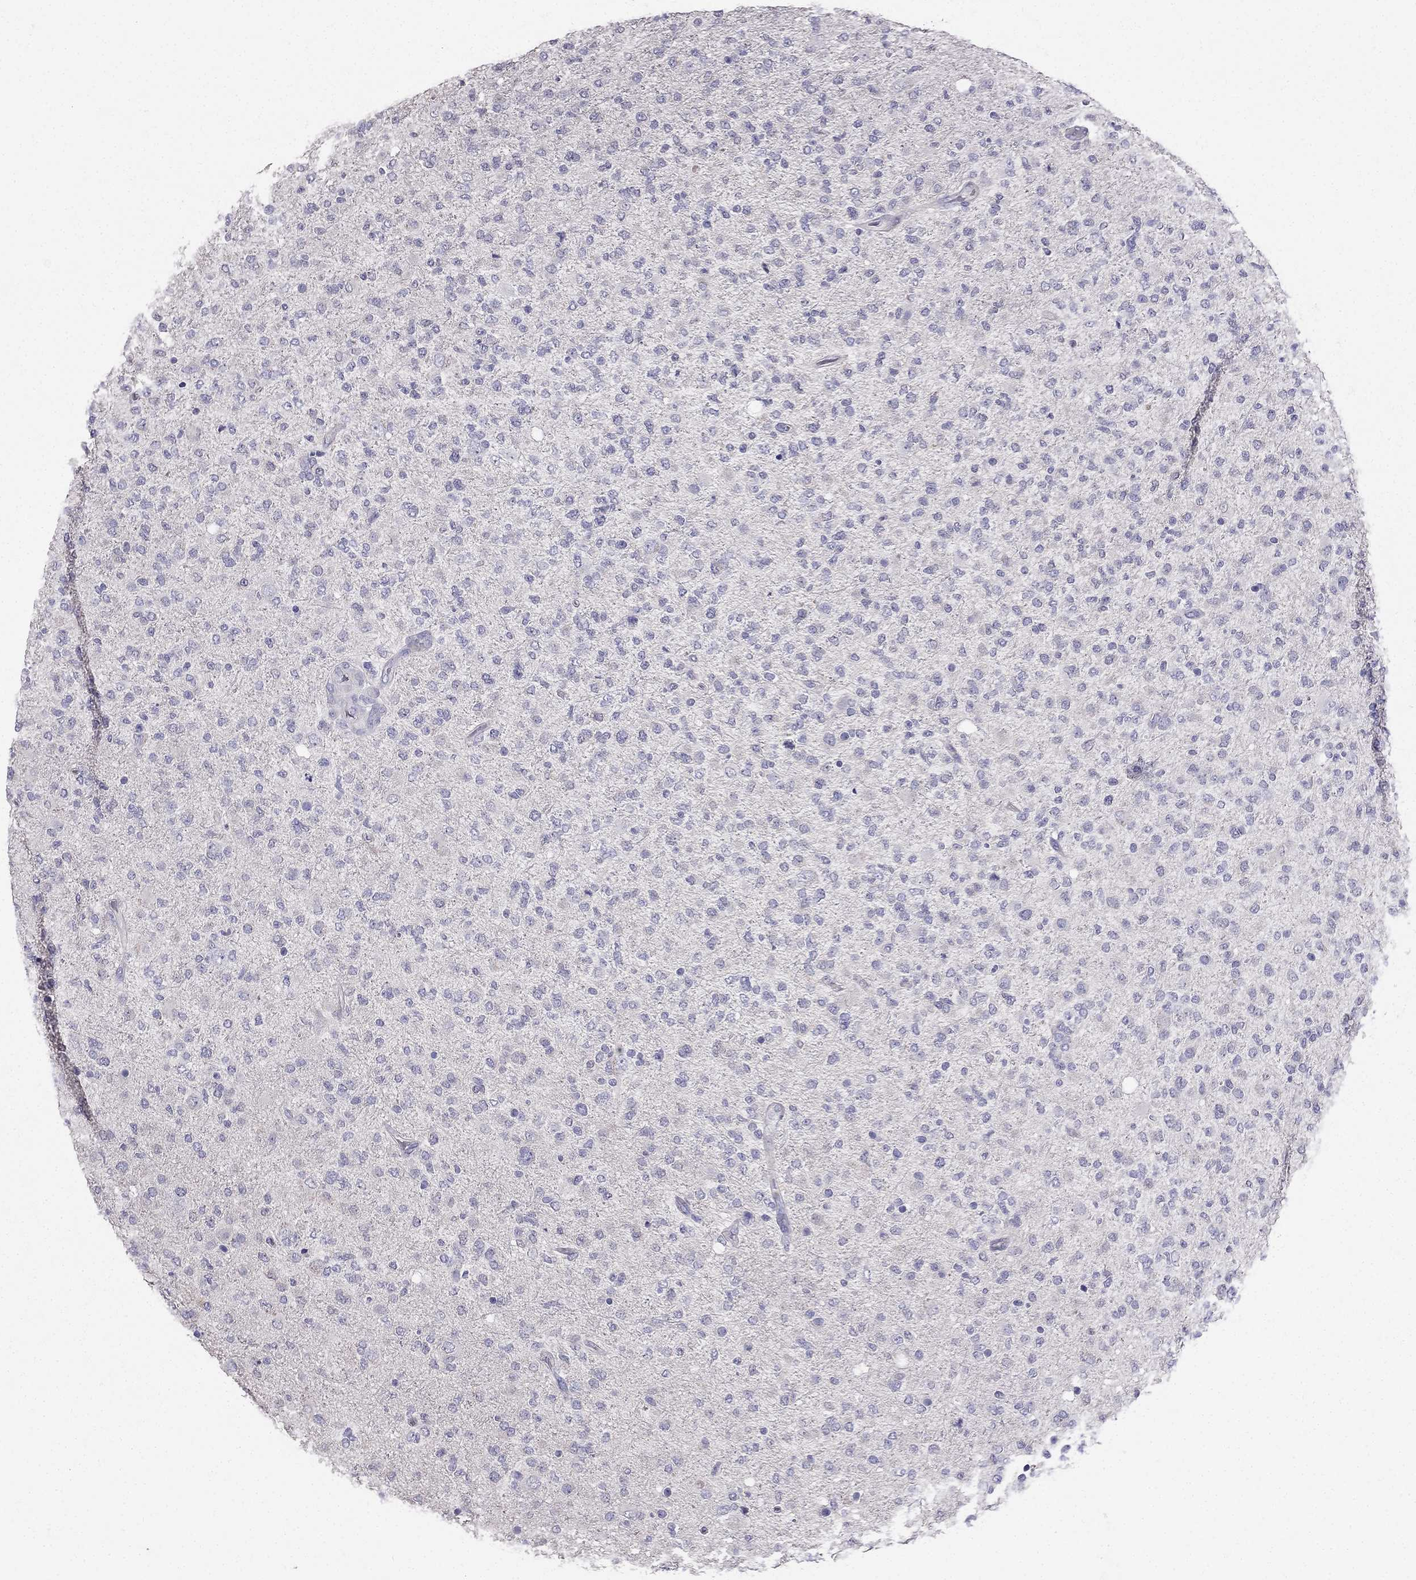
{"staining": {"intensity": "negative", "quantity": "none", "location": "none"}, "tissue": "glioma", "cell_type": "Tumor cells", "image_type": "cancer", "snomed": [{"axis": "morphology", "description": "Glioma, malignant, High grade"}, {"axis": "topography", "description": "Cerebral cortex"}], "caption": "The micrograph shows no significant expression in tumor cells of glioma.", "gene": "AS3MT", "patient": {"sex": "male", "age": 70}}